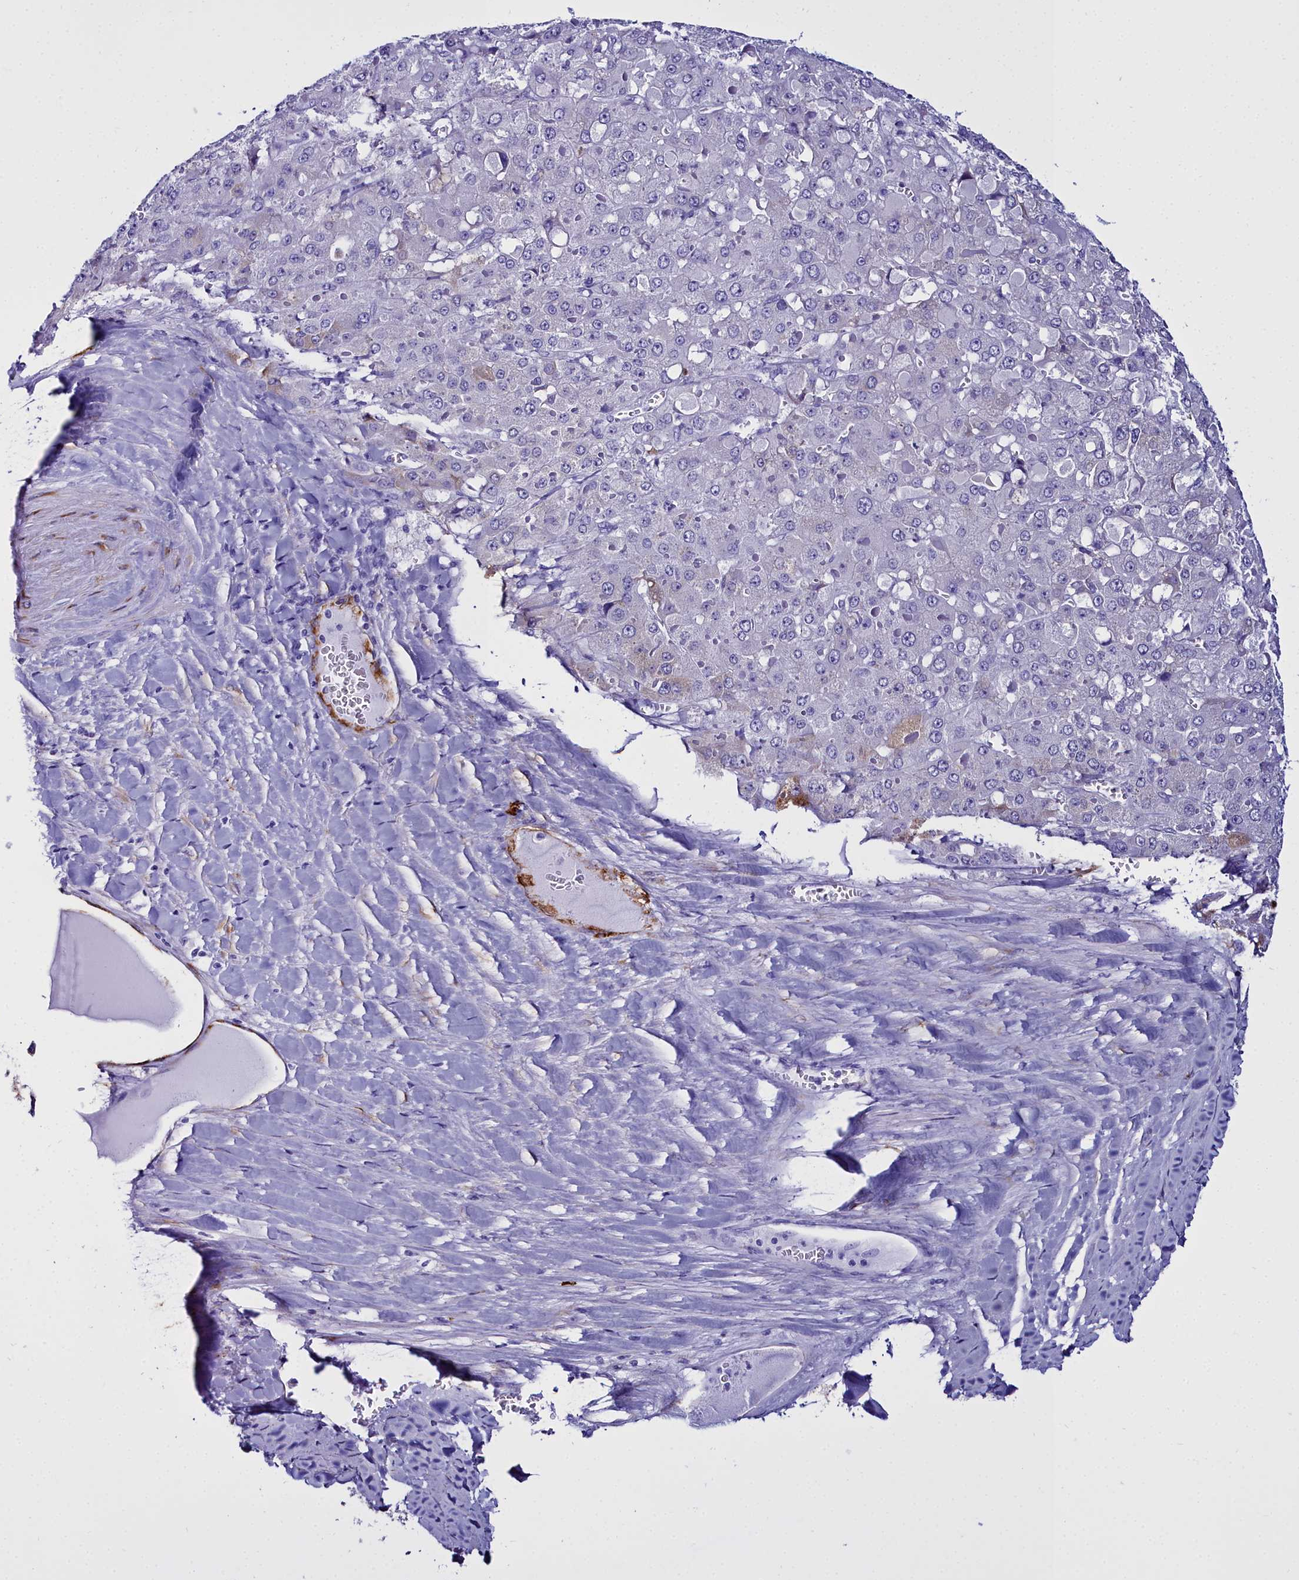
{"staining": {"intensity": "moderate", "quantity": "<25%", "location": "cytoplasmic/membranous"}, "tissue": "liver cancer", "cell_type": "Tumor cells", "image_type": "cancer", "snomed": [{"axis": "morphology", "description": "Carcinoma, Hepatocellular, NOS"}, {"axis": "topography", "description": "Liver"}], "caption": "Immunohistochemistry (IHC) histopathology image of human liver hepatocellular carcinoma stained for a protein (brown), which shows low levels of moderate cytoplasmic/membranous expression in approximately <25% of tumor cells.", "gene": "TXNDC5", "patient": {"sex": "female", "age": 73}}